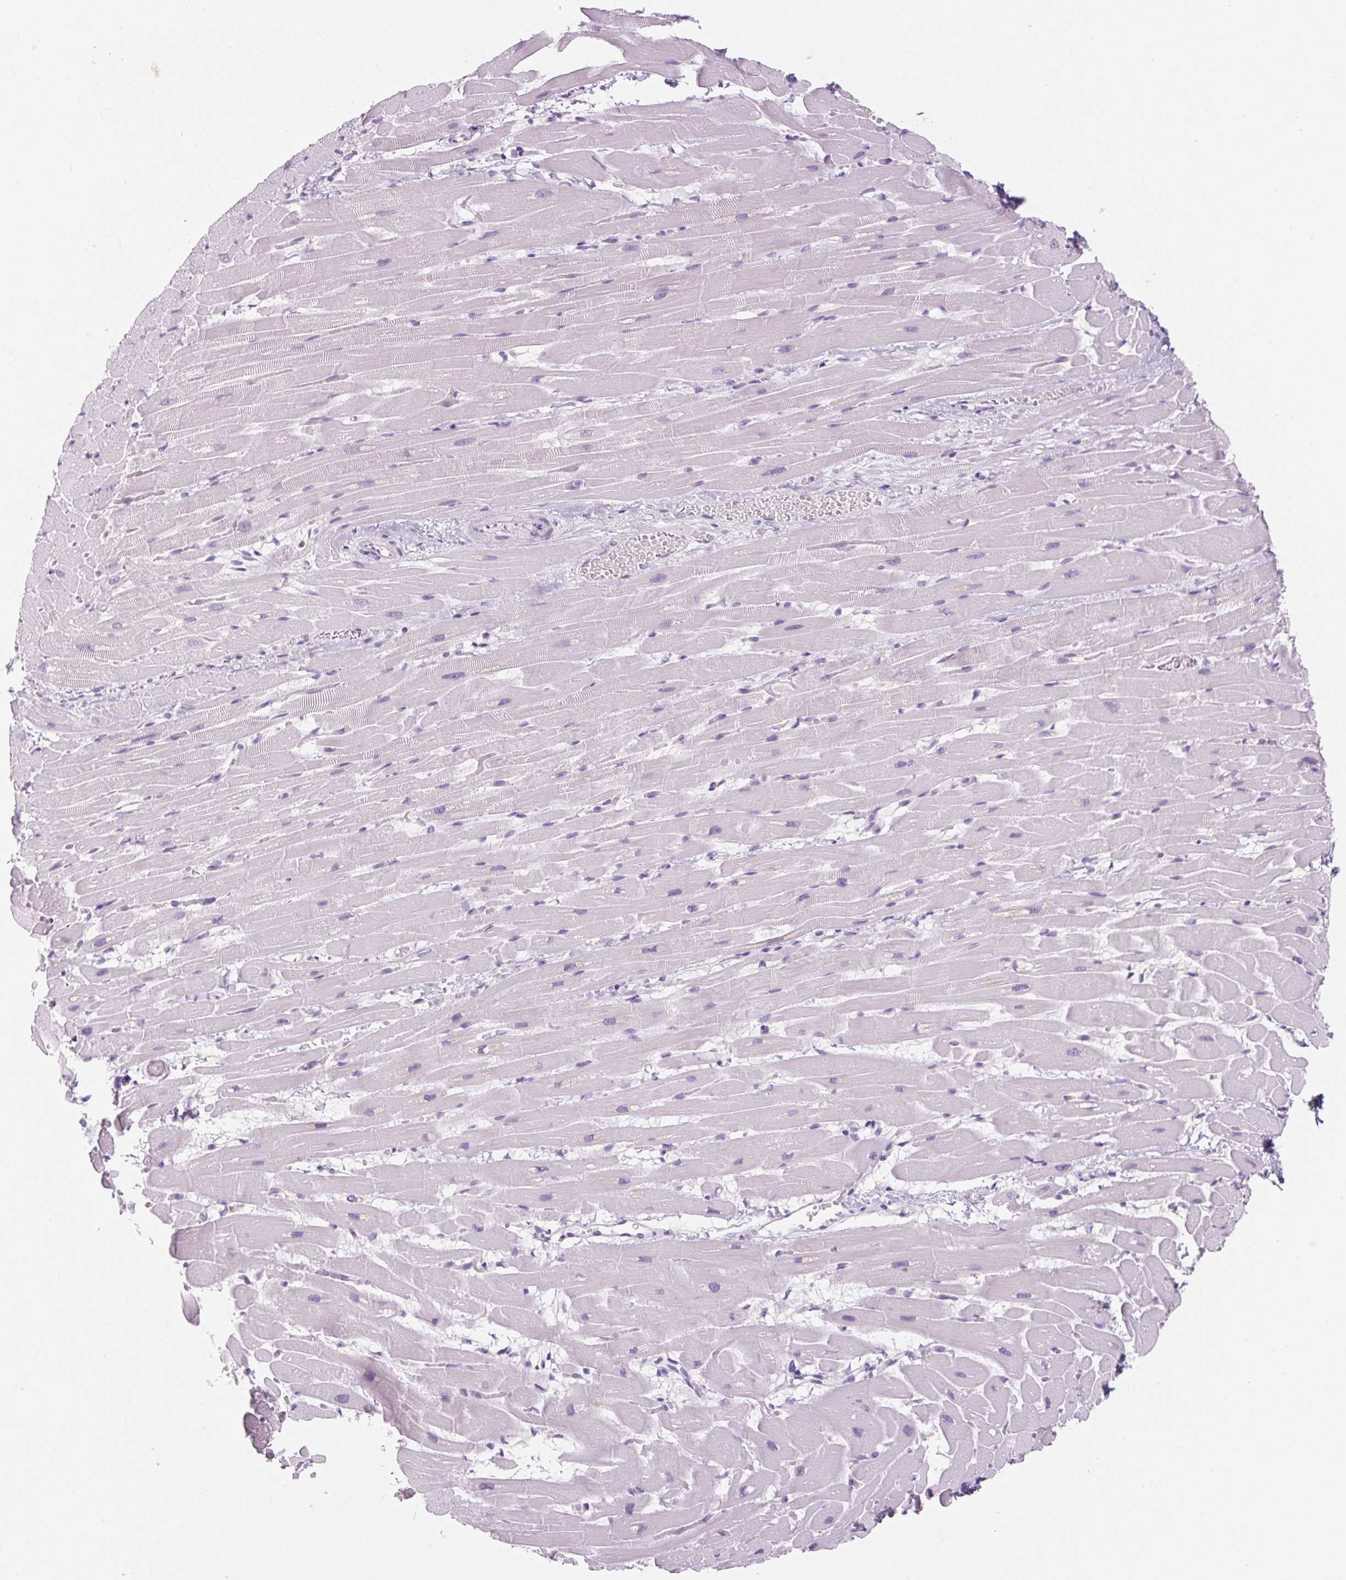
{"staining": {"intensity": "negative", "quantity": "none", "location": "none"}, "tissue": "heart muscle", "cell_type": "Cardiomyocytes", "image_type": "normal", "snomed": [{"axis": "morphology", "description": "Normal tissue, NOS"}, {"axis": "topography", "description": "Heart"}], "caption": "Immunohistochemical staining of normal human heart muscle demonstrates no significant staining in cardiomyocytes.", "gene": "RPTN", "patient": {"sex": "male", "age": 37}}